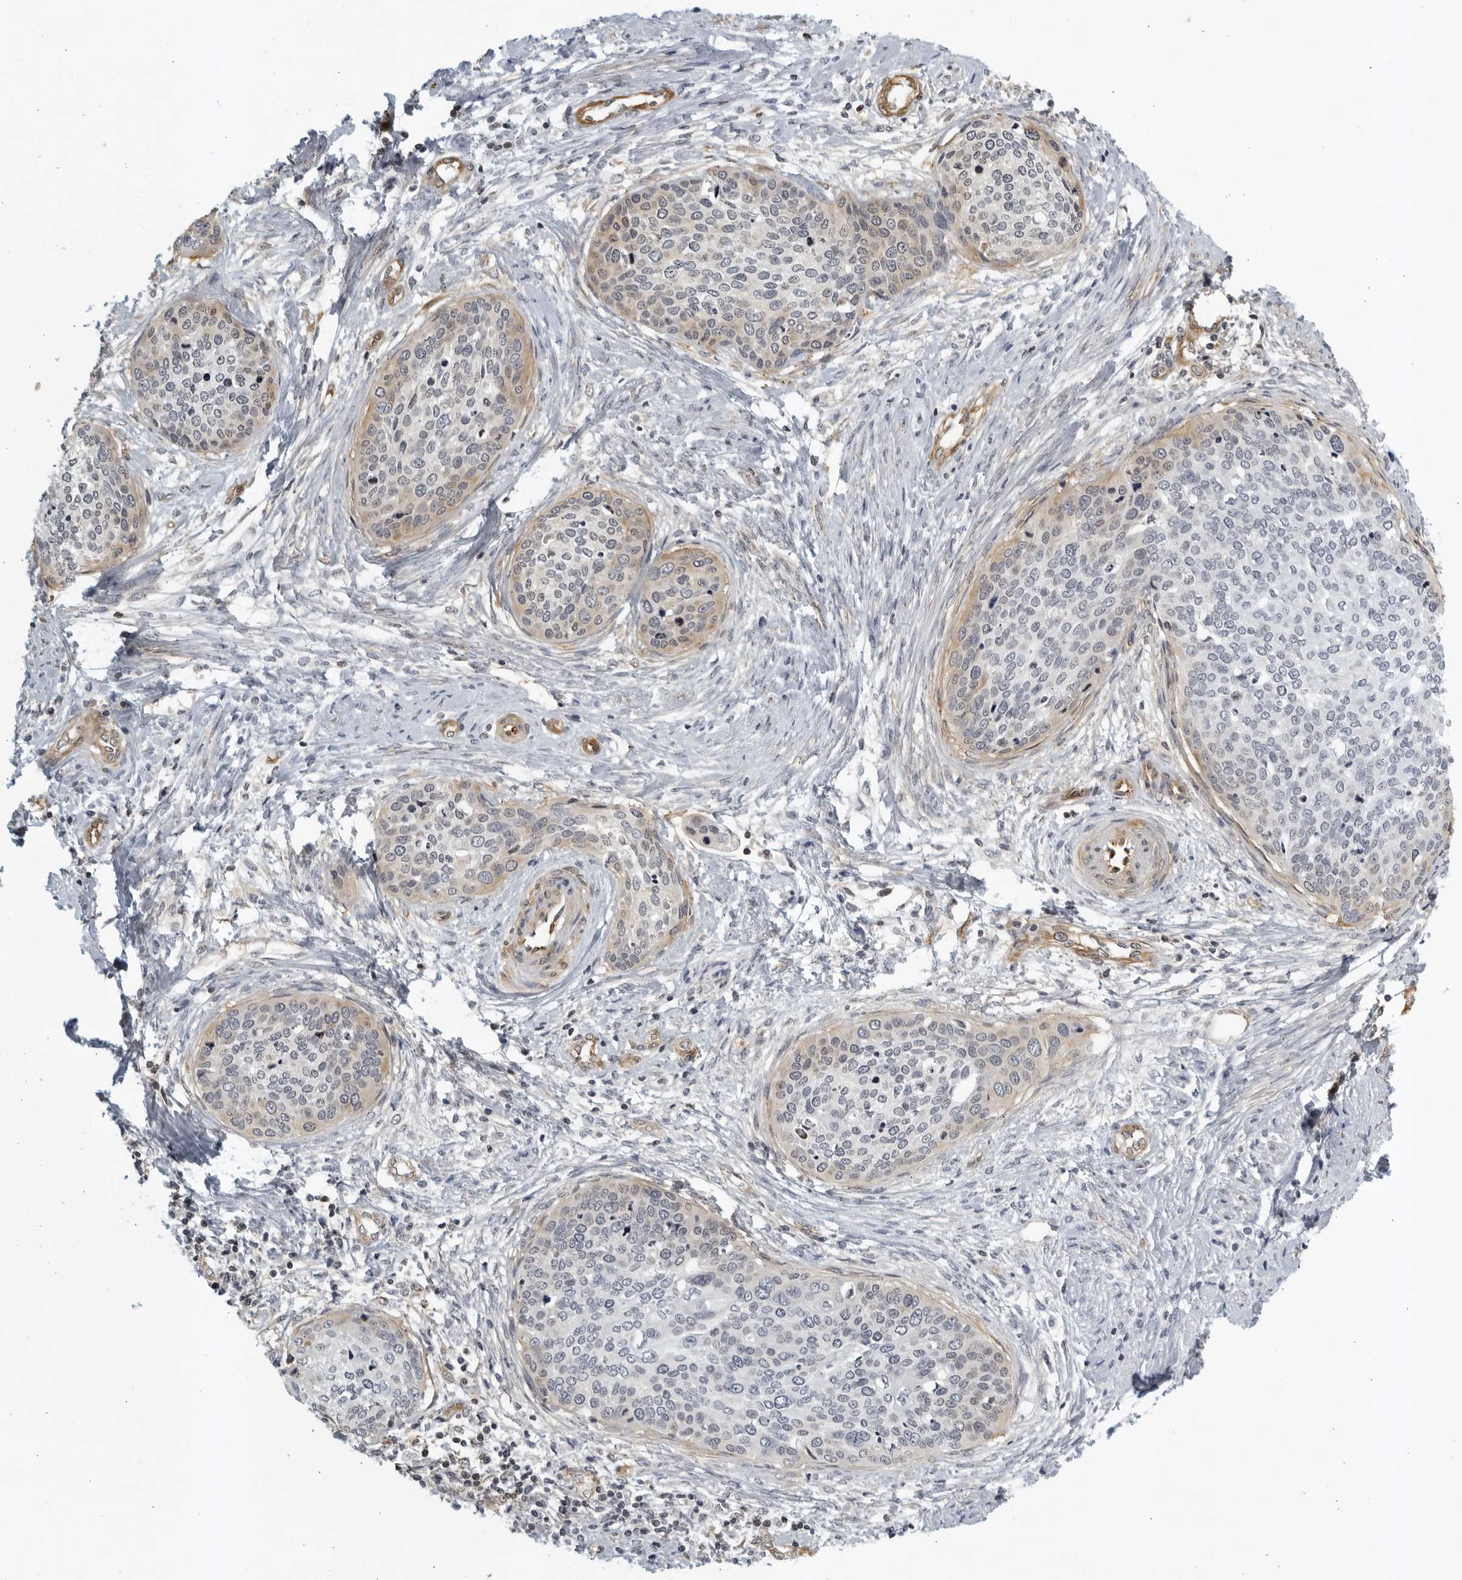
{"staining": {"intensity": "negative", "quantity": "none", "location": "none"}, "tissue": "cervical cancer", "cell_type": "Tumor cells", "image_type": "cancer", "snomed": [{"axis": "morphology", "description": "Squamous cell carcinoma, NOS"}, {"axis": "topography", "description": "Cervix"}], "caption": "A photomicrograph of human cervical cancer is negative for staining in tumor cells.", "gene": "SERTAD4", "patient": {"sex": "female", "age": 37}}